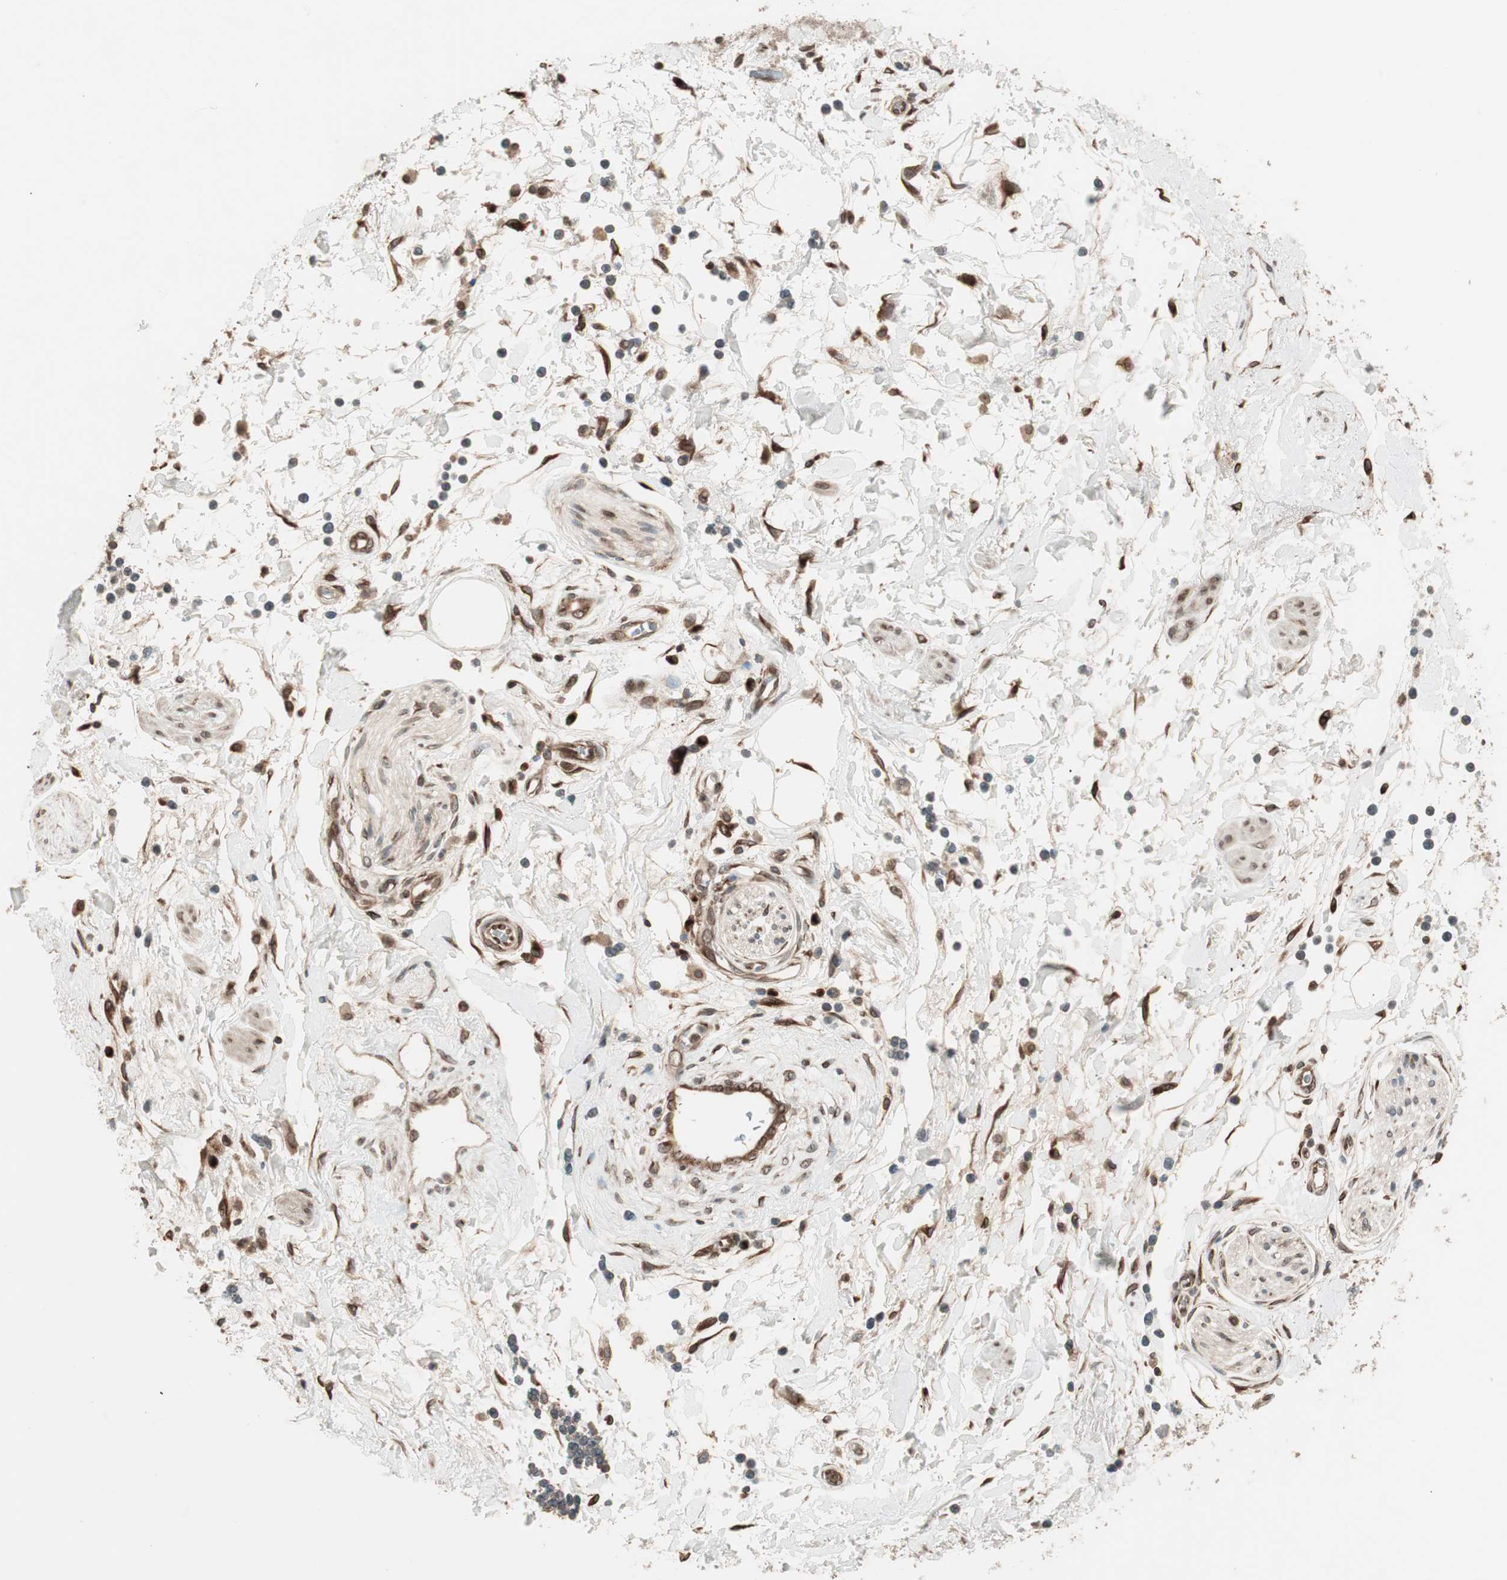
{"staining": {"intensity": "moderate", "quantity": ">75%", "location": "cytoplasmic/membranous,nuclear"}, "tissue": "adipose tissue", "cell_type": "Adipocytes", "image_type": "normal", "snomed": [{"axis": "morphology", "description": "Normal tissue, NOS"}, {"axis": "topography", "description": "Soft tissue"}, {"axis": "topography", "description": "Peripheral nerve tissue"}], "caption": "IHC image of normal human adipose tissue stained for a protein (brown), which reveals medium levels of moderate cytoplasmic/membranous,nuclear staining in about >75% of adipocytes.", "gene": "NUP62", "patient": {"sex": "female", "age": 71}}